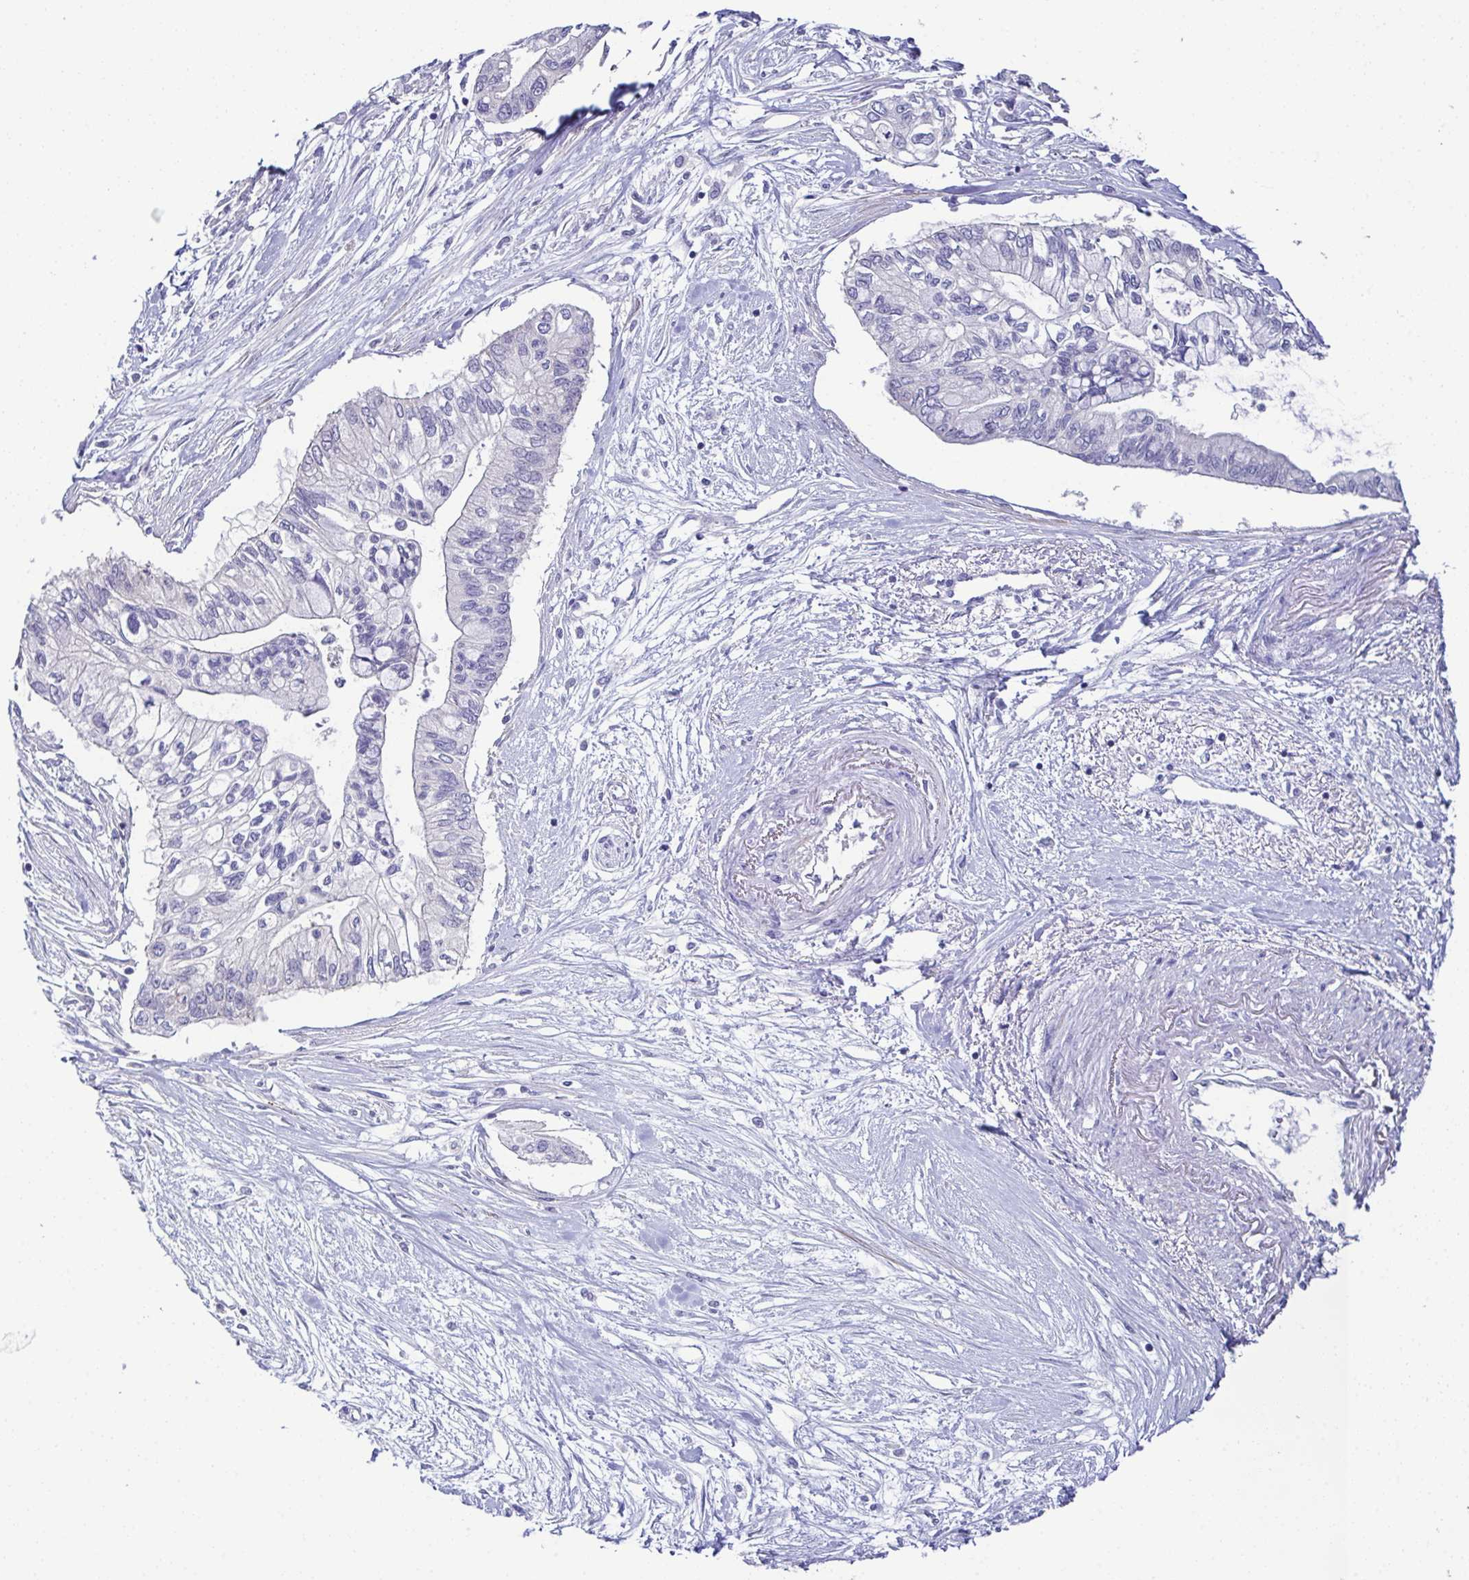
{"staining": {"intensity": "negative", "quantity": "none", "location": "none"}, "tissue": "pancreatic cancer", "cell_type": "Tumor cells", "image_type": "cancer", "snomed": [{"axis": "morphology", "description": "Adenocarcinoma, NOS"}, {"axis": "topography", "description": "Pancreas"}], "caption": "An immunohistochemistry (IHC) micrograph of pancreatic cancer is shown. There is no staining in tumor cells of pancreatic cancer.", "gene": "CFAP97D1", "patient": {"sex": "female", "age": 77}}